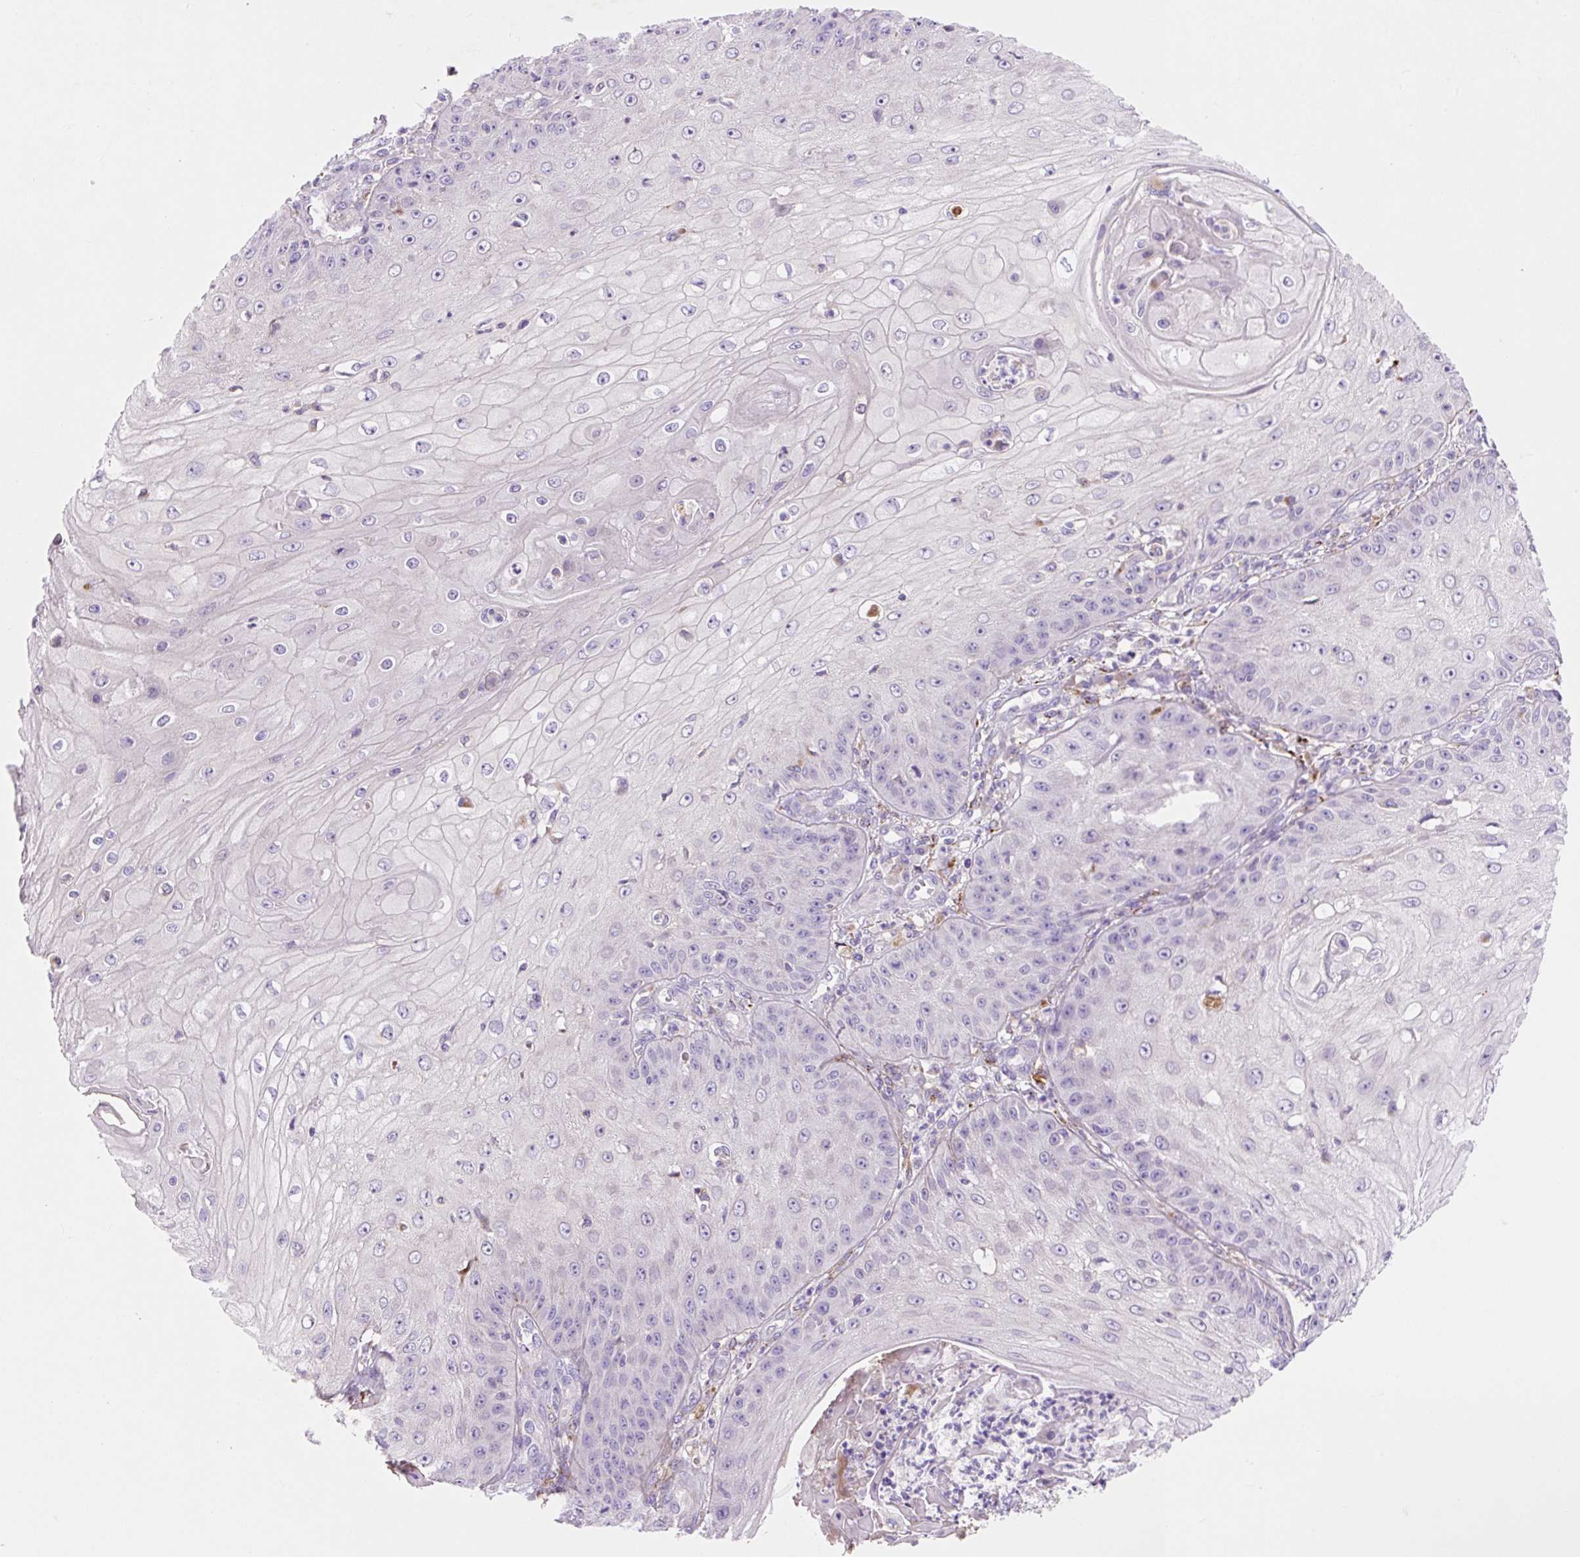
{"staining": {"intensity": "negative", "quantity": "none", "location": "none"}, "tissue": "skin cancer", "cell_type": "Tumor cells", "image_type": "cancer", "snomed": [{"axis": "morphology", "description": "Squamous cell carcinoma, NOS"}, {"axis": "topography", "description": "Skin"}], "caption": "IHC histopathology image of neoplastic tissue: skin cancer (squamous cell carcinoma) stained with DAB exhibits no significant protein expression in tumor cells.", "gene": "HEXA", "patient": {"sex": "male", "age": 70}}